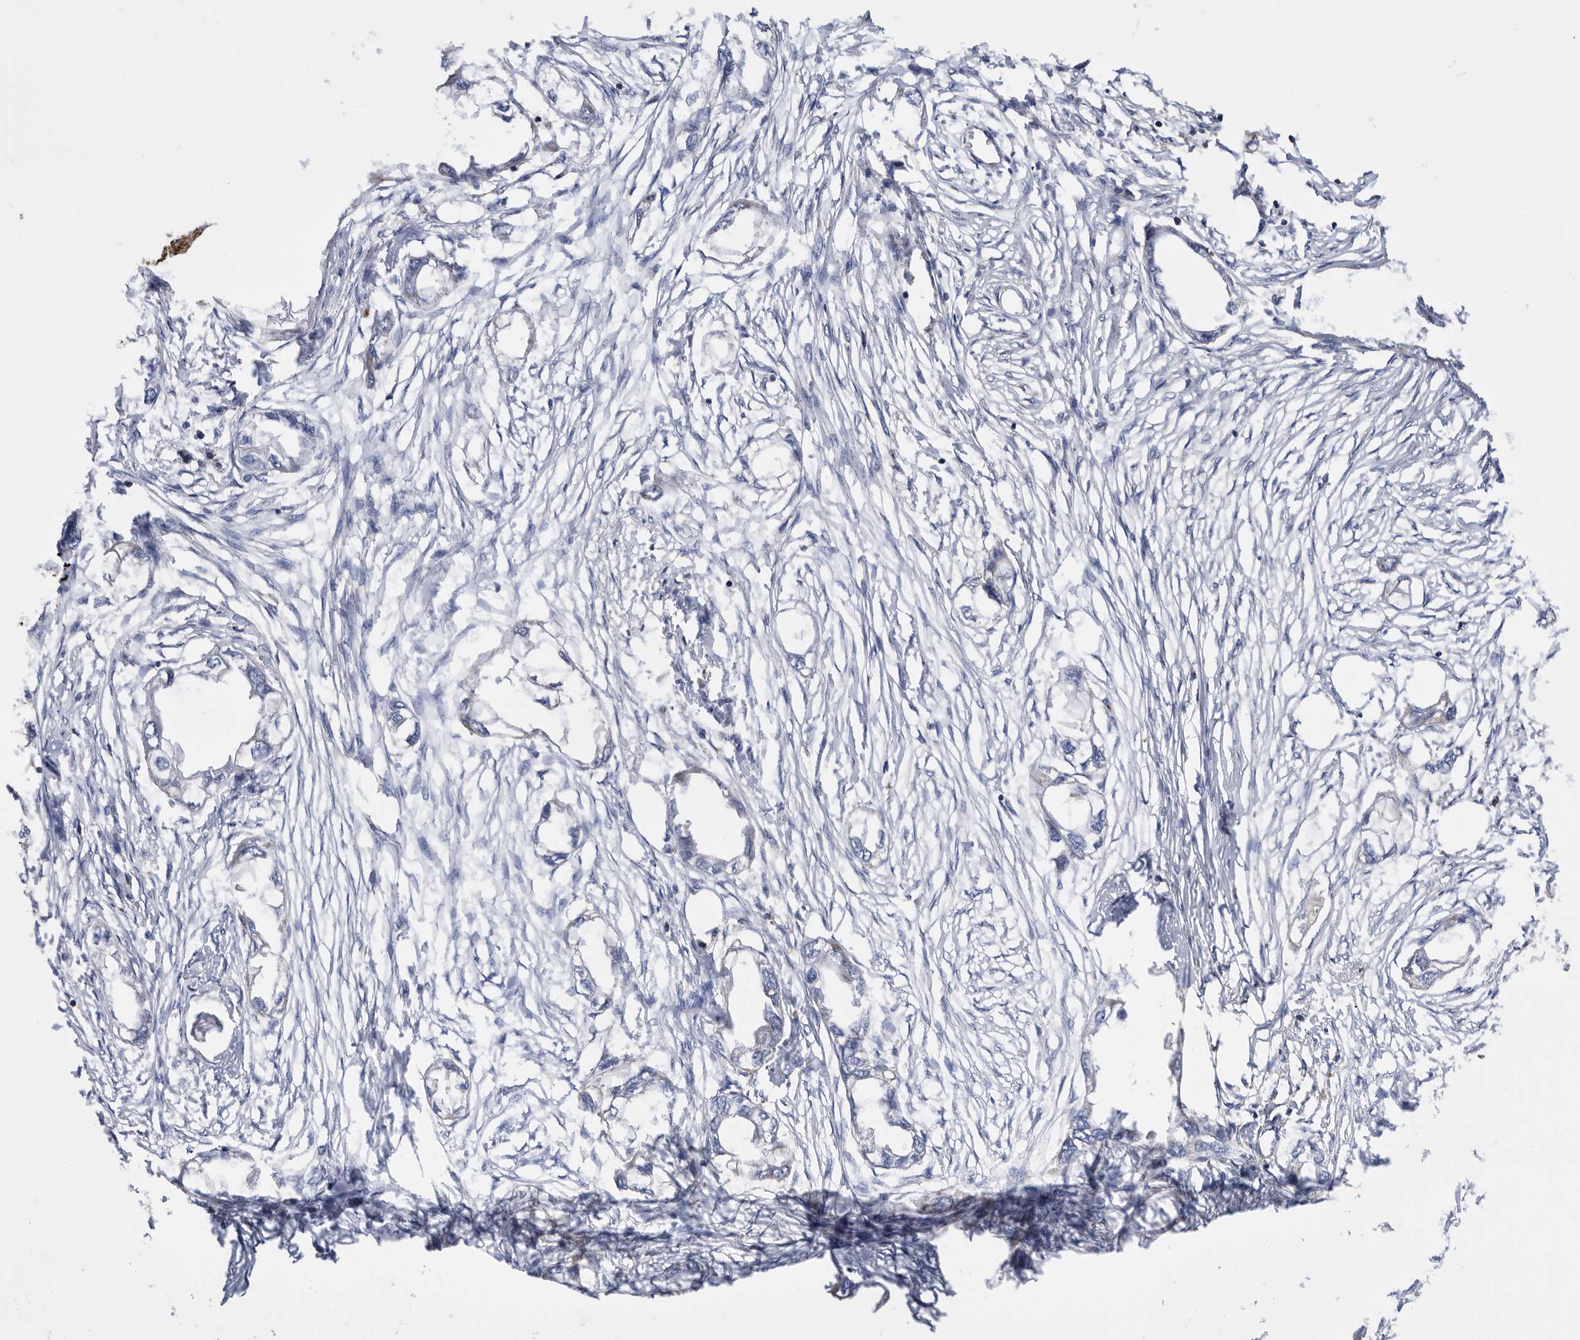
{"staining": {"intensity": "negative", "quantity": "none", "location": "none"}, "tissue": "endometrial cancer", "cell_type": "Tumor cells", "image_type": "cancer", "snomed": [{"axis": "morphology", "description": "Adenocarcinoma, NOS"}, {"axis": "morphology", "description": "Adenocarcinoma, metastatic, NOS"}, {"axis": "topography", "description": "Adipose tissue"}, {"axis": "topography", "description": "Endometrium"}], "caption": "Immunohistochemistry (IHC) of endometrial cancer exhibits no staining in tumor cells. (IHC, brightfield microscopy, high magnification).", "gene": "WFDC1", "patient": {"sex": "female", "age": 67}}